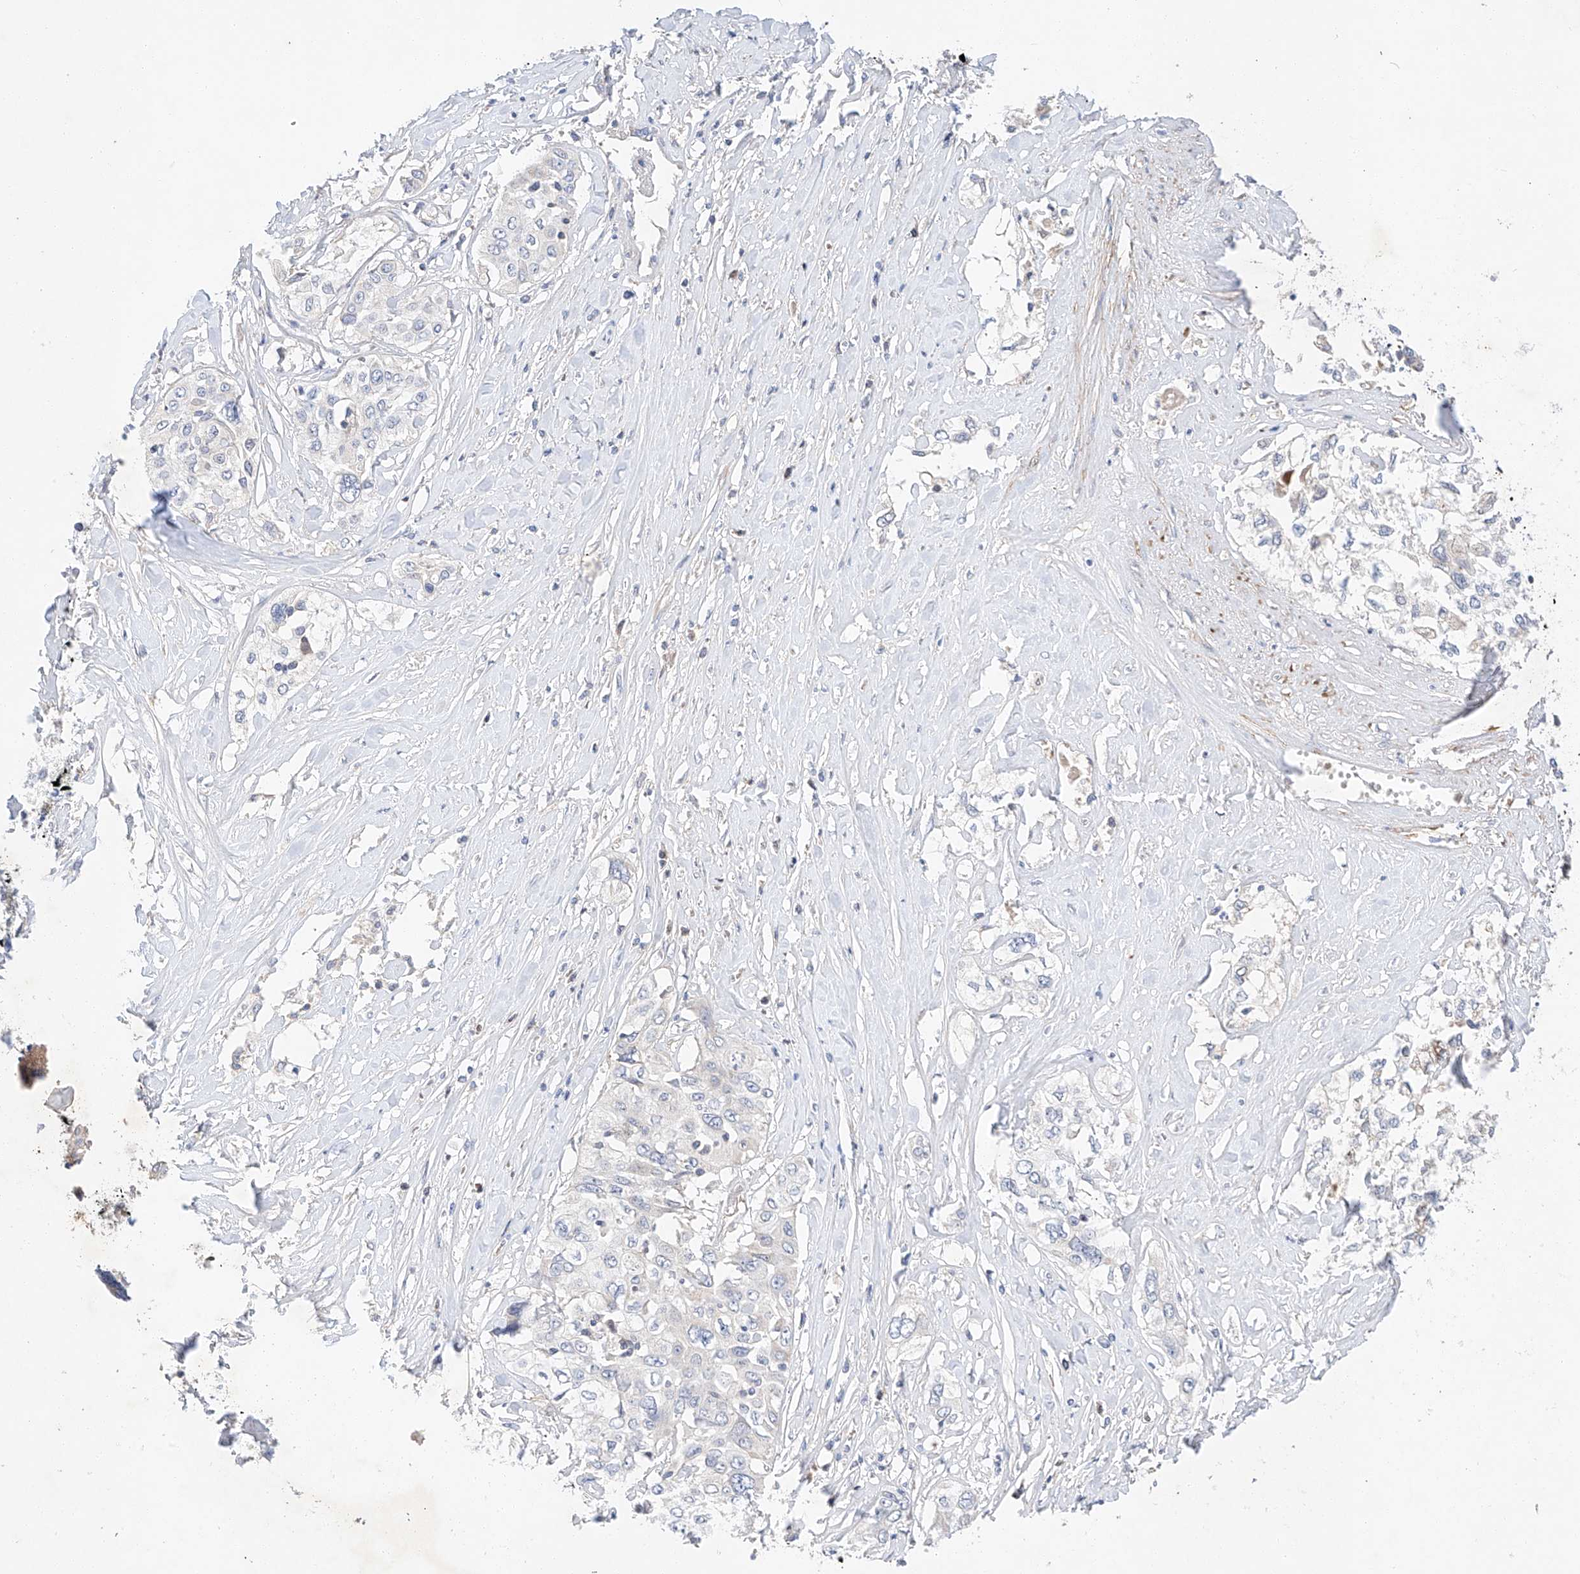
{"staining": {"intensity": "negative", "quantity": "none", "location": "none"}, "tissue": "cervical cancer", "cell_type": "Tumor cells", "image_type": "cancer", "snomed": [{"axis": "morphology", "description": "Squamous cell carcinoma, NOS"}, {"axis": "topography", "description": "Cervix"}], "caption": "Tumor cells show no significant protein expression in squamous cell carcinoma (cervical).", "gene": "C6orf118", "patient": {"sex": "female", "age": 31}}